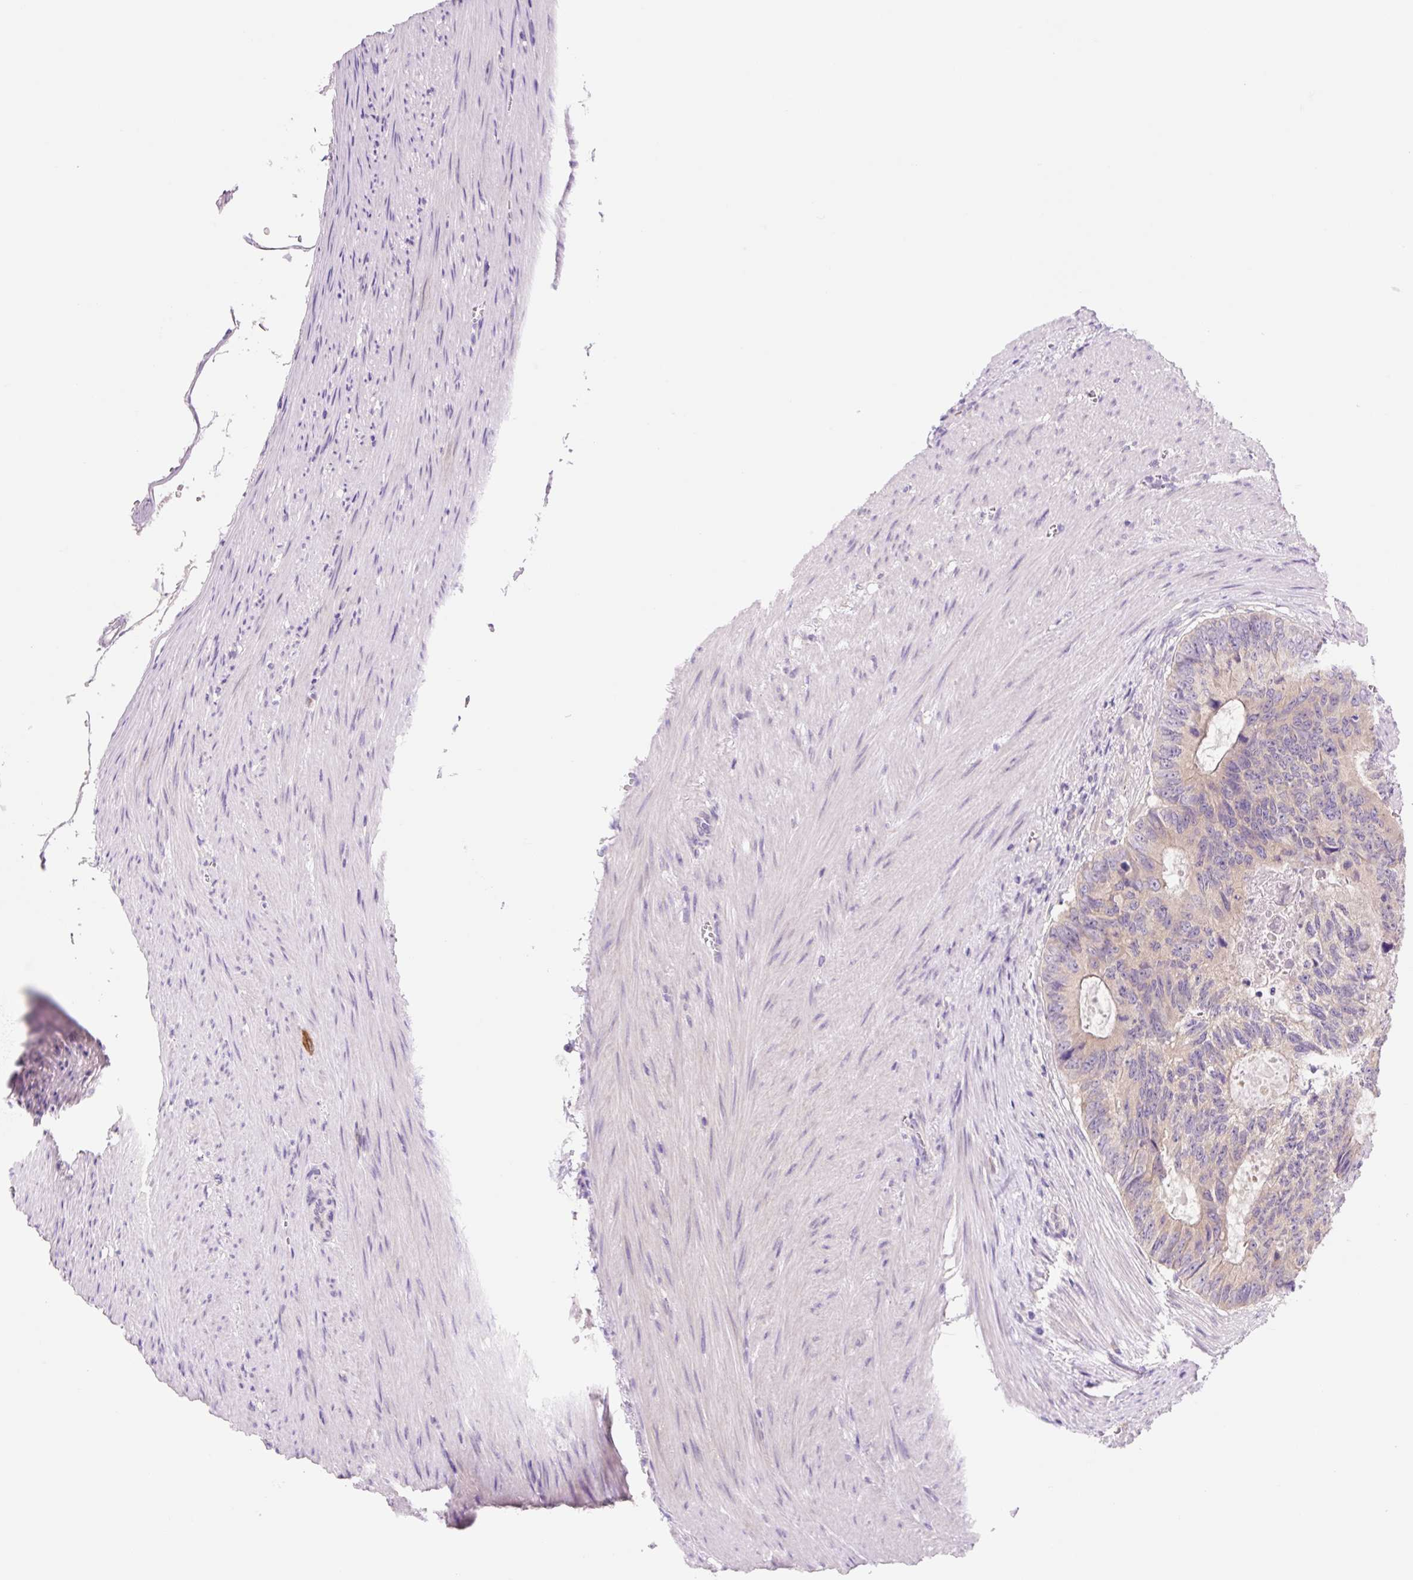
{"staining": {"intensity": "weak", "quantity": "<25%", "location": "cytoplasmic/membranous"}, "tissue": "colorectal cancer", "cell_type": "Tumor cells", "image_type": "cancer", "snomed": [{"axis": "morphology", "description": "Adenocarcinoma, NOS"}, {"axis": "topography", "description": "Colon"}], "caption": "Human adenocarcinoma (colorectal) stained for a protein using immunohistochemistry shows no positivity in tumor cells.", "gene": "CELF6", "patient": {"sex": "male", "age": 62}}